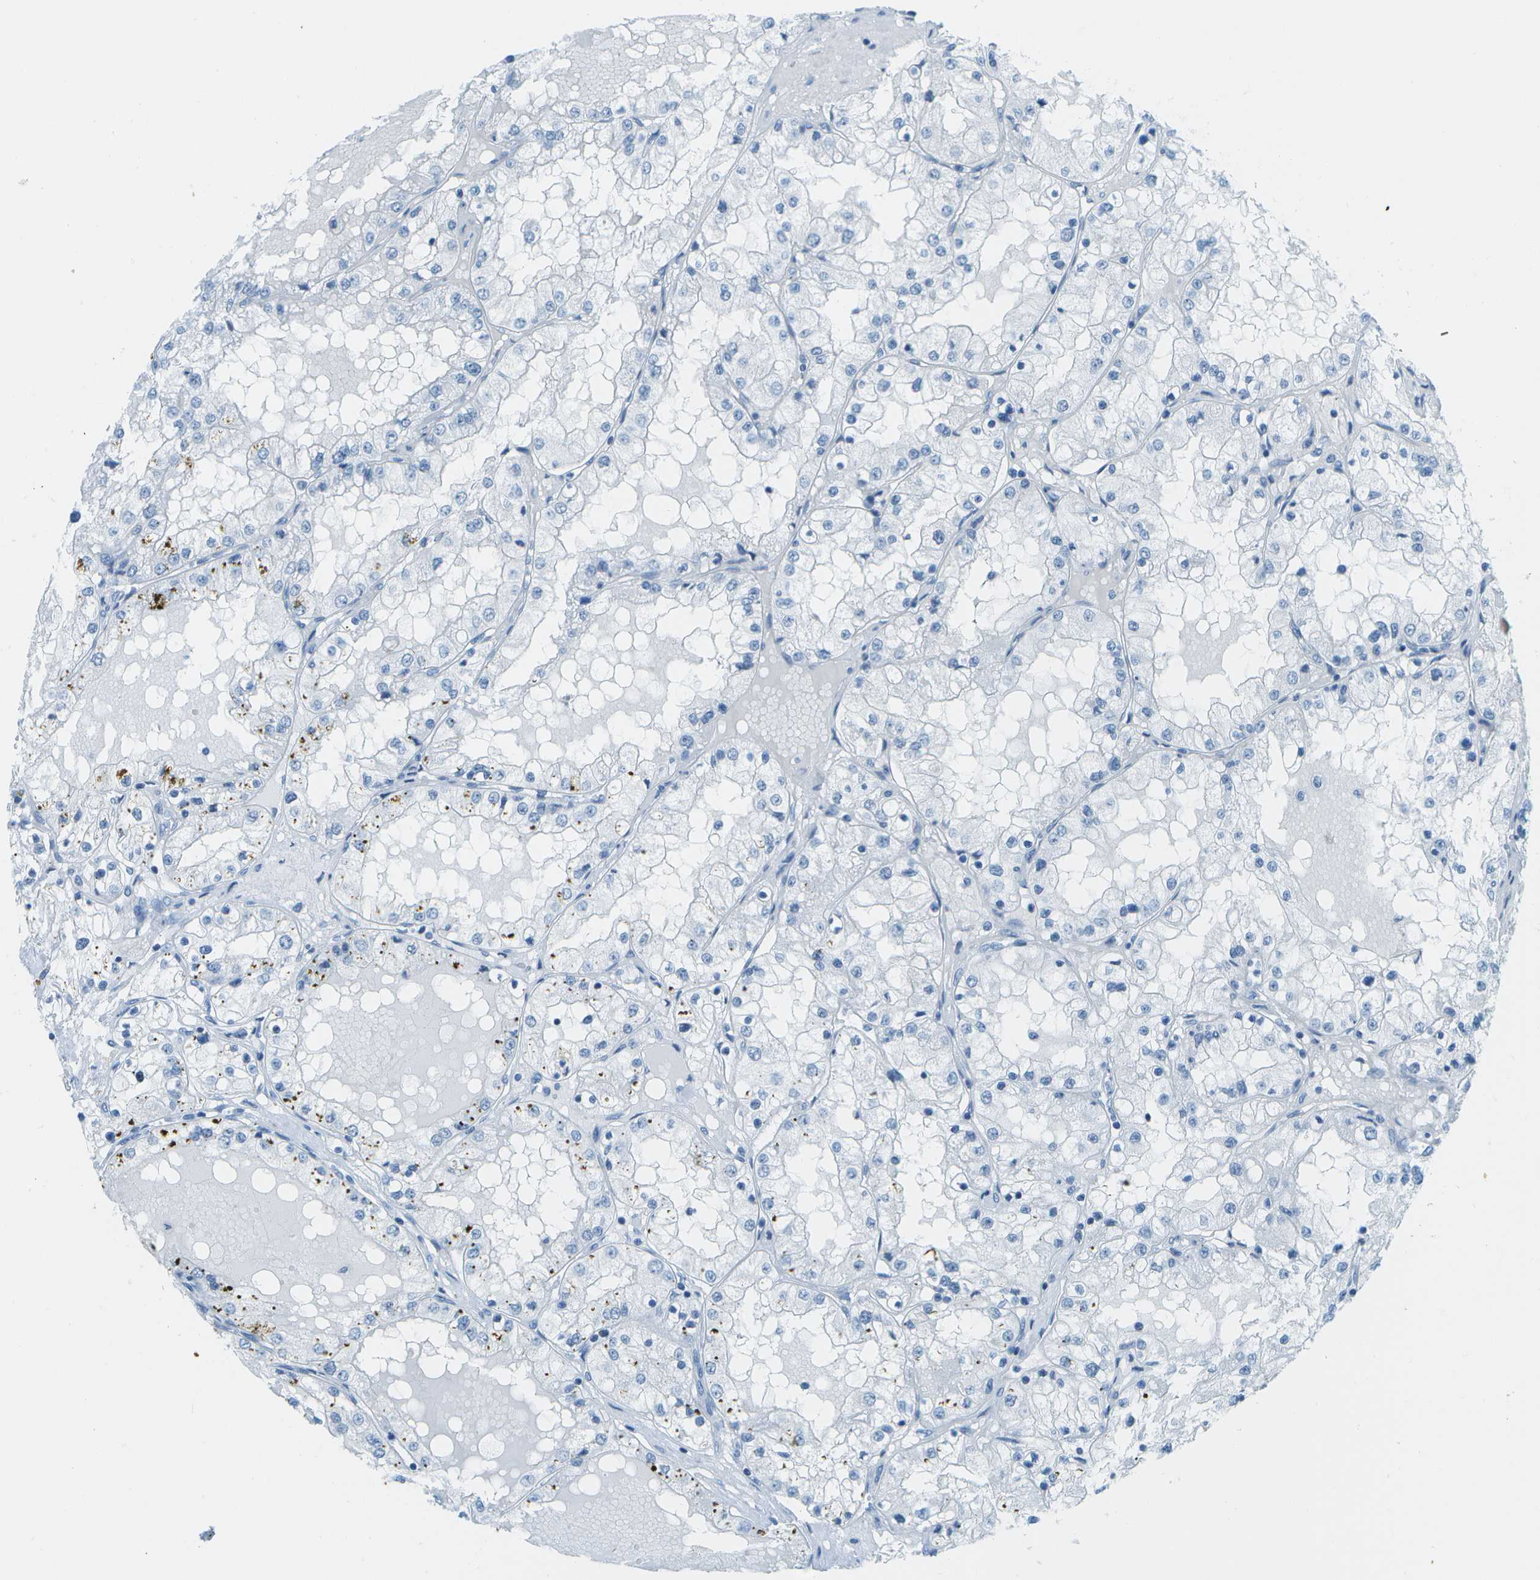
{"staining": {"intensity": "negative", "quantity": "none", "location": "none"}, "tissue": "renal cancer", "cell_type": "Tumor cells", "image_type": "cancer", "snomed": [{"axis": "morphology", "description": "Adenocarcinoma, NOS"}, {"axis": "topography", "description": "Kidney"}], "caption": "Protein analysis of adenocarcinoma (renal) displays no significant staining in tumor cells. (Brightfield microscopy of DAB (3,3'-diaminobenzidine) immunohistochemistry (IHC) at high magnification).", "gene": "NEK11", "patient": {"sex": "male", "age": 68}}